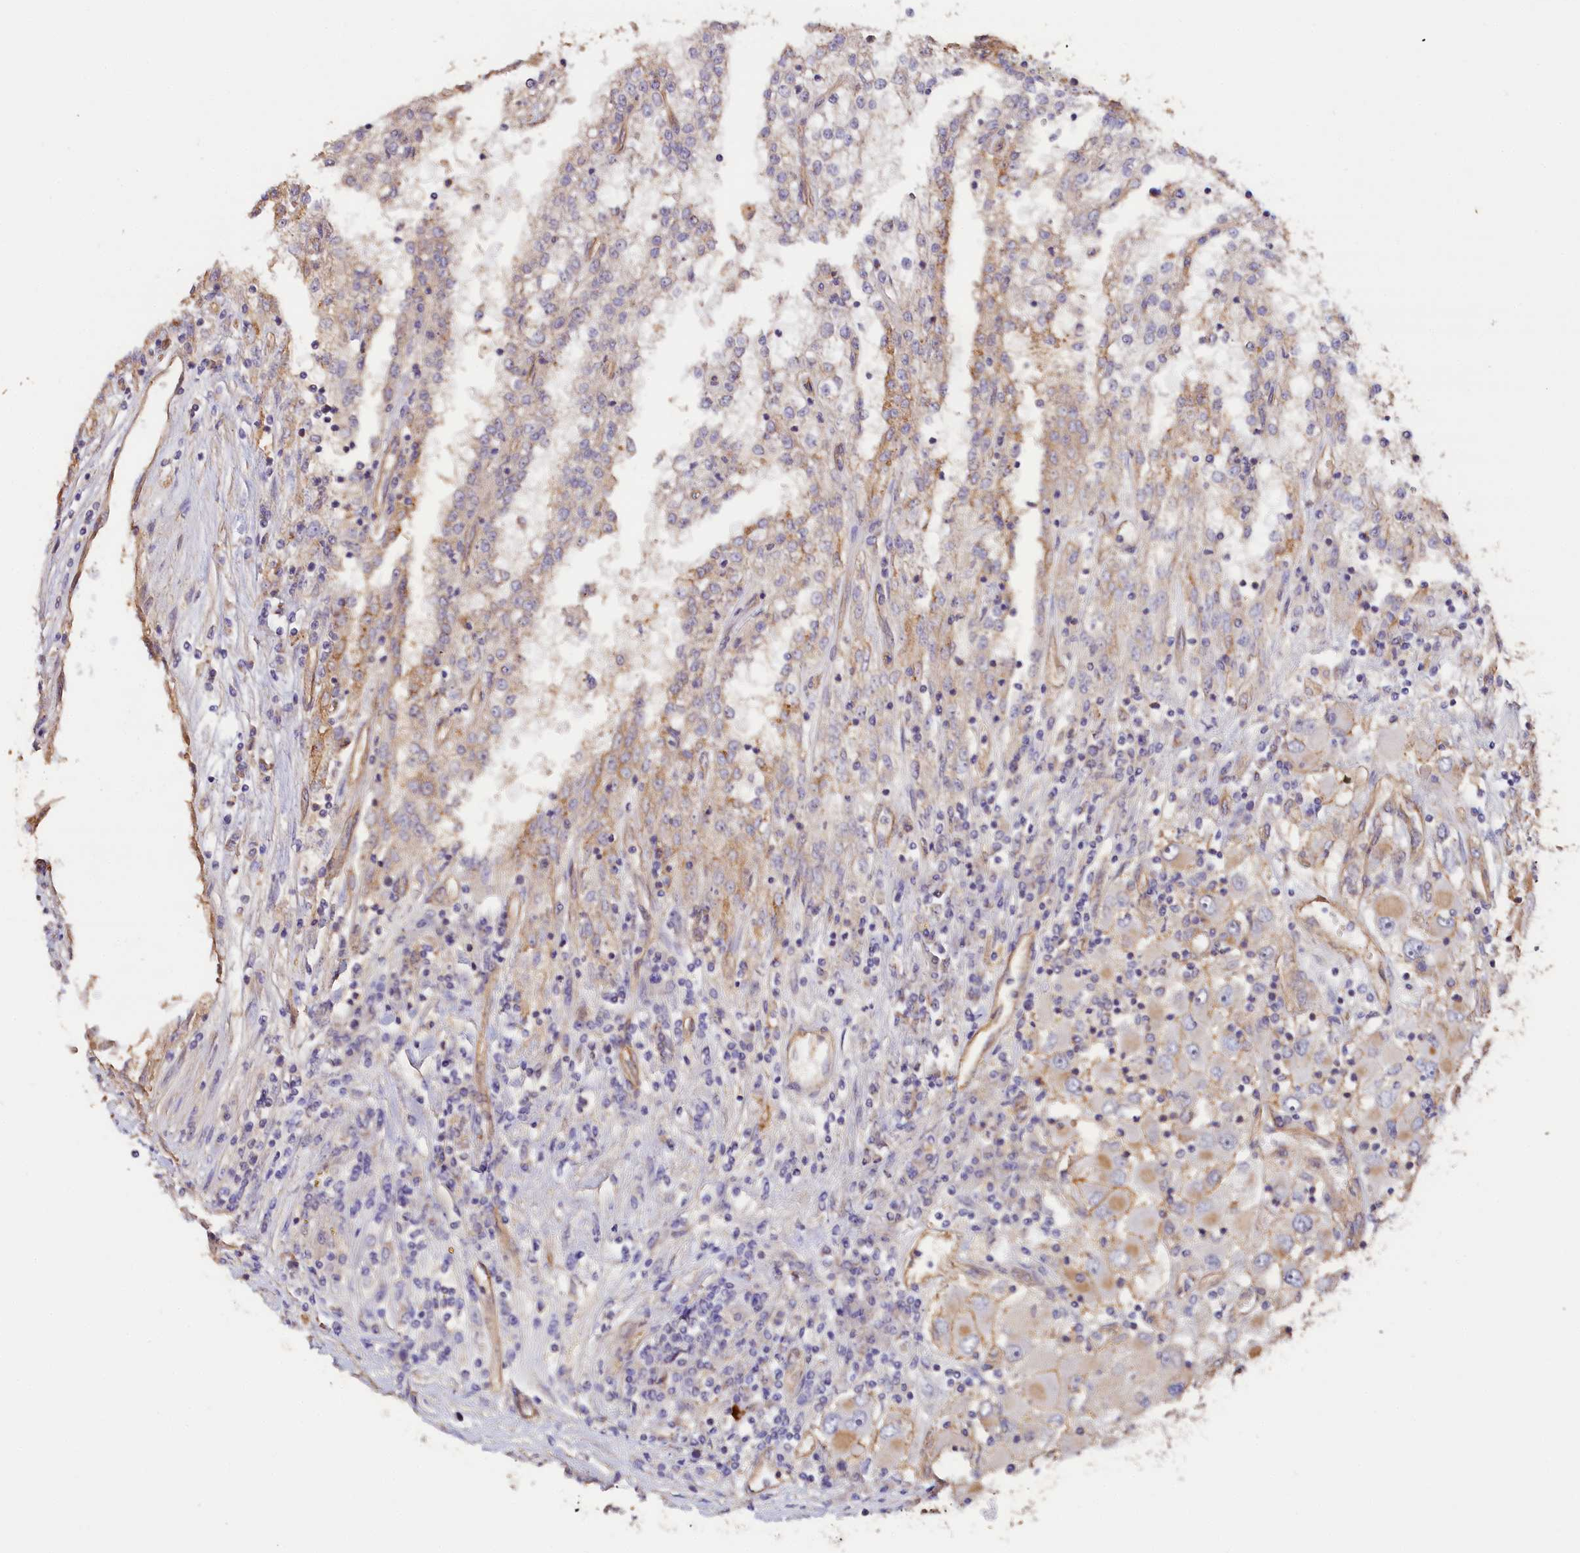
{"staining": {"intensity": "negative", "quantity": "none", "location": "none"}, "tissue": "renal cancer", "cell_type": "Tumor cells", "image_type": "cancer", "snomed": [{"axis": "morphology", "description": "Adenocarcinoma, NOS"}, {"axis": "topography", "description": "Kidney"}], "caption": "A micrograph of adenocarcinoma (renal) stained for a protein reveals no brown staining in tumor cells.", "gene": "KATNB1", "patient": {"sex": "female", "age": 52}}